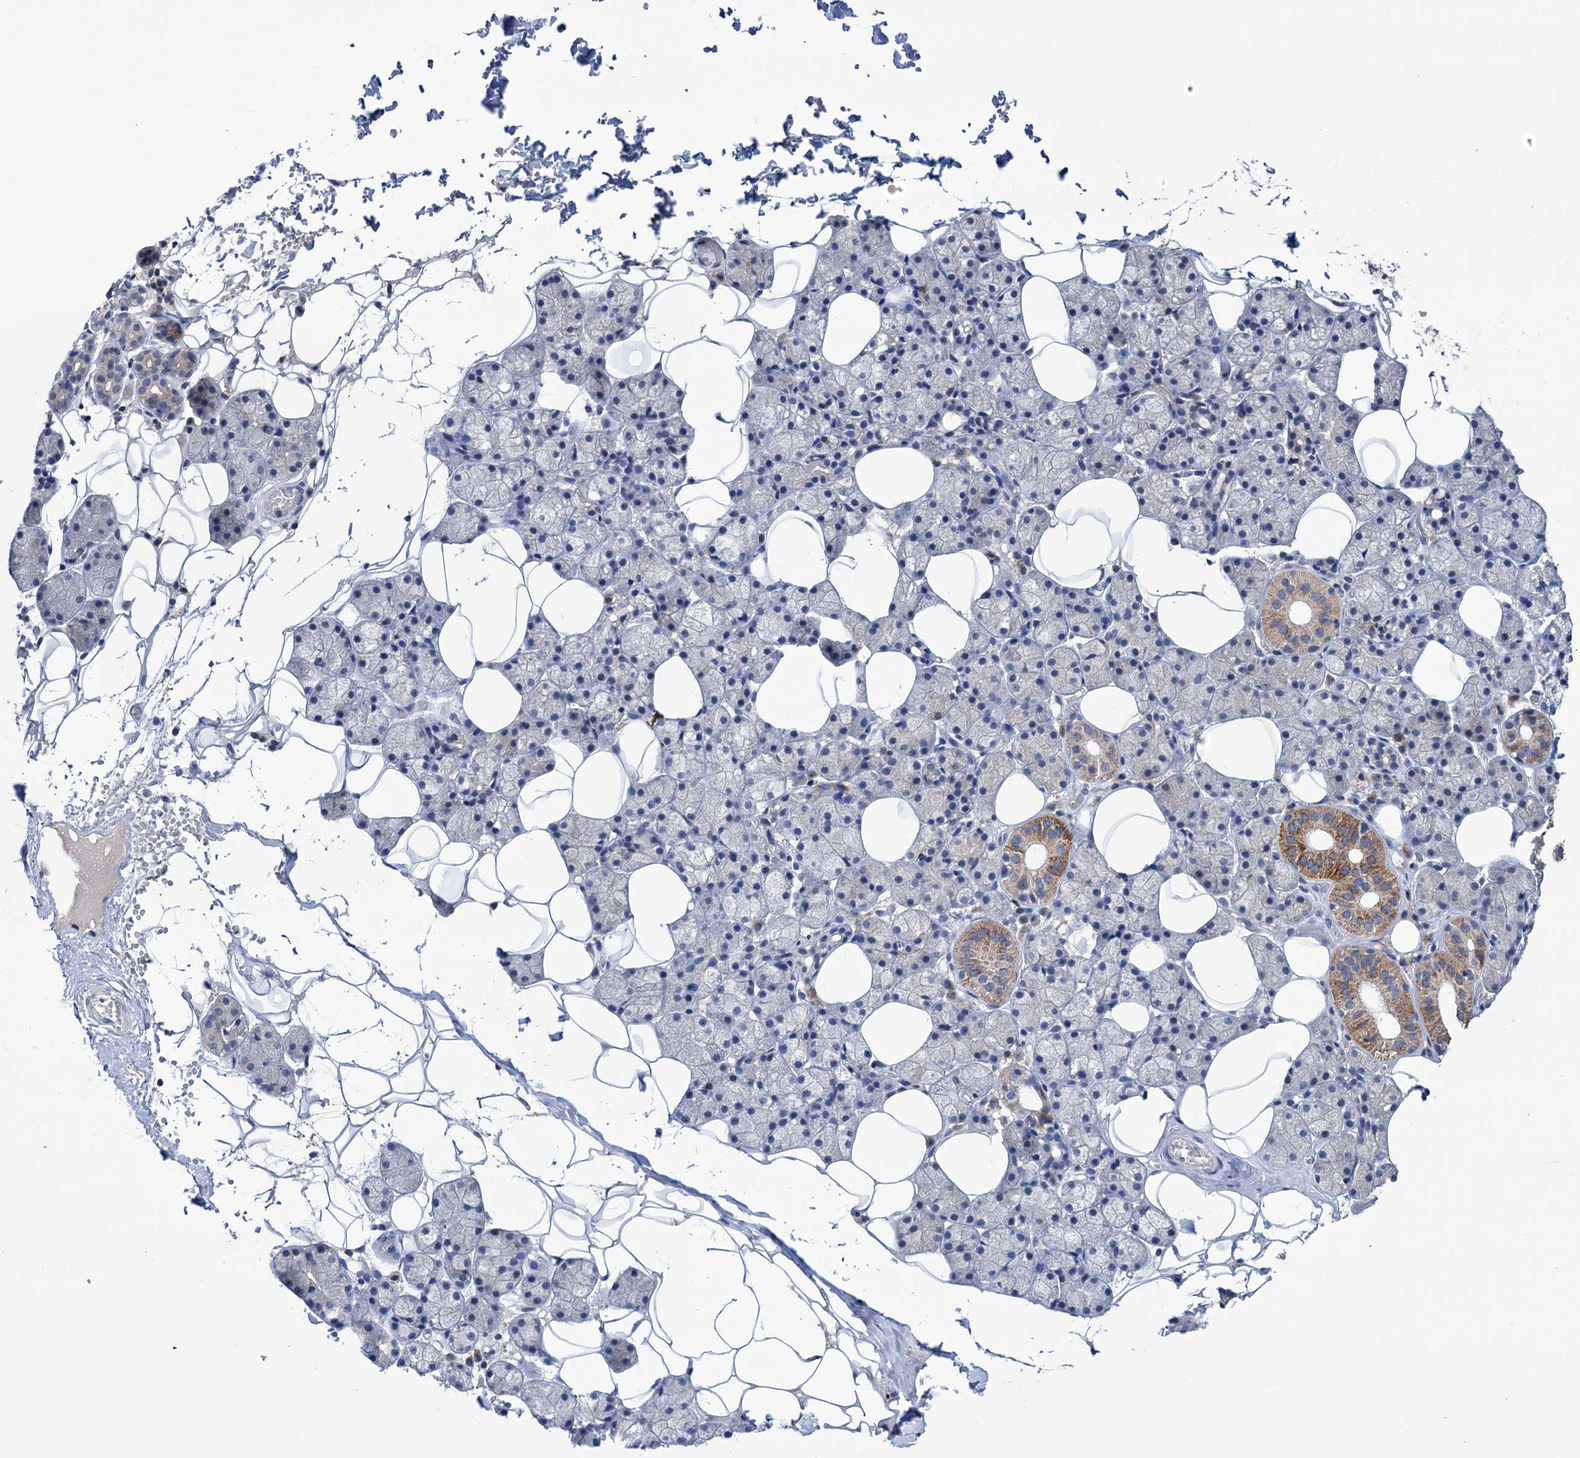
{"staining": {"intensity": "moderate", "quantity": "<25%", "location": "cytoplasmic/membranous"}, "tissue": "salivary gland", "cell_type": "Glandular cells", "image_type": "normal", "snomed": [{"axis": "morphology", "description": "Normal tissue, NOS"}, {"axis": "topography", "description": "Salivary gland"}], "caption": "High-magnification brightfield microscopy of unremarkable salivary gland stained with DAB (brown) and counterstained with hematoxylin (blue). glandular cells exhibit moderate cytoplasmic/membranous staining is appreciated in about<25% of cells.", "gene": "HTR3B", "patient": {"sex": "female", "age": 33}}